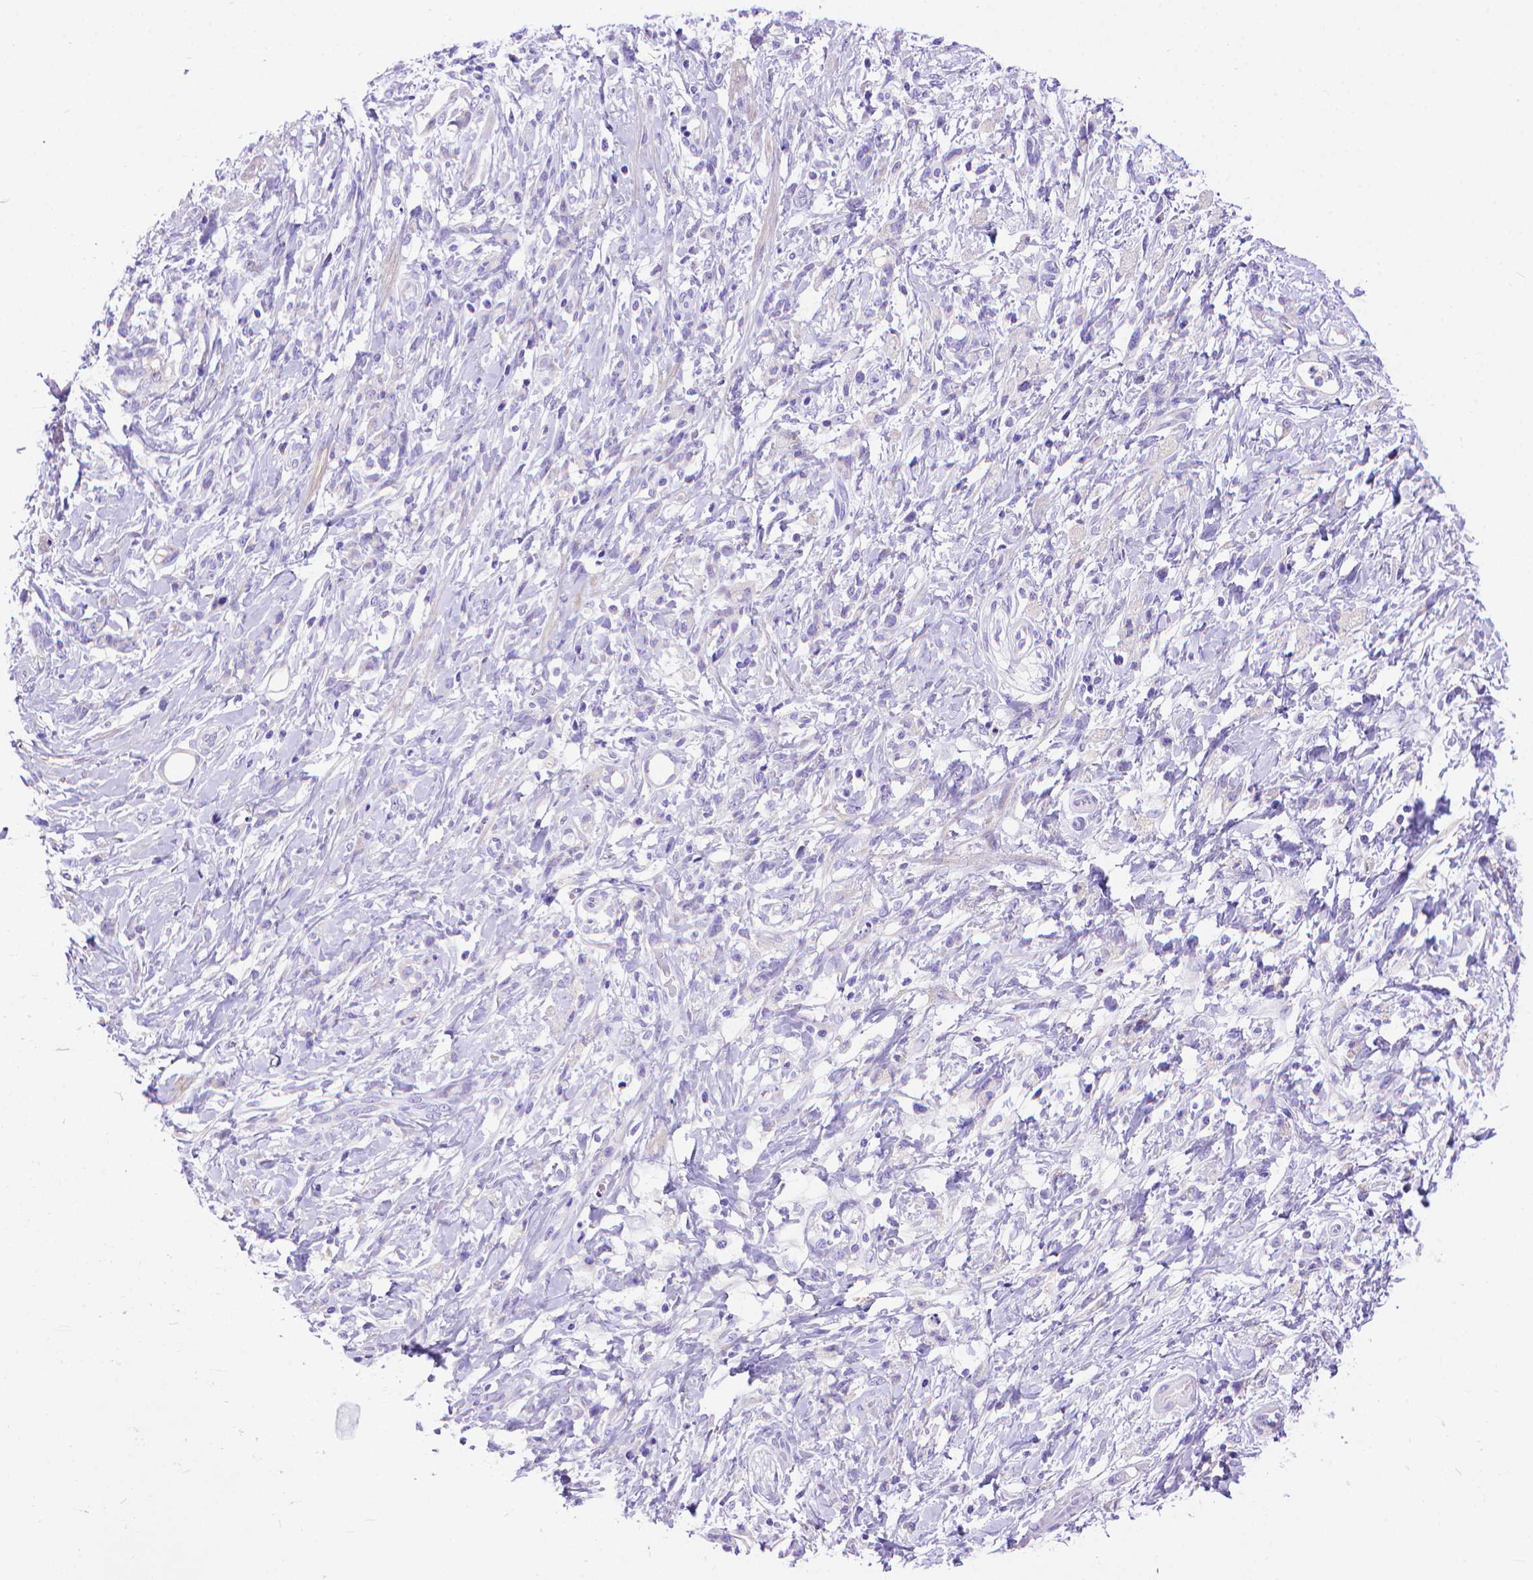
{"staining": {"intensity": "negative", "quantity": "none", "location": "none"}, "tissue": "stomach cancer", "cell_type": "Tumor cells", "image_type": "cancer", "snomed": [{"axis": "morphology", "description": "Adenocarcinoma, NOS"}, {"axis": "topography", "description": "Stomach"}], "caption": "Tumor cells show no significant expression in adenocarcinoma (stomach). (Stains: DAB IHC with hematoxylin counter stain, Microscopy: brightfield microscopy at high magnification).", "gene": "DHRS2", "patient": {"sex": "female", "age": 84}}